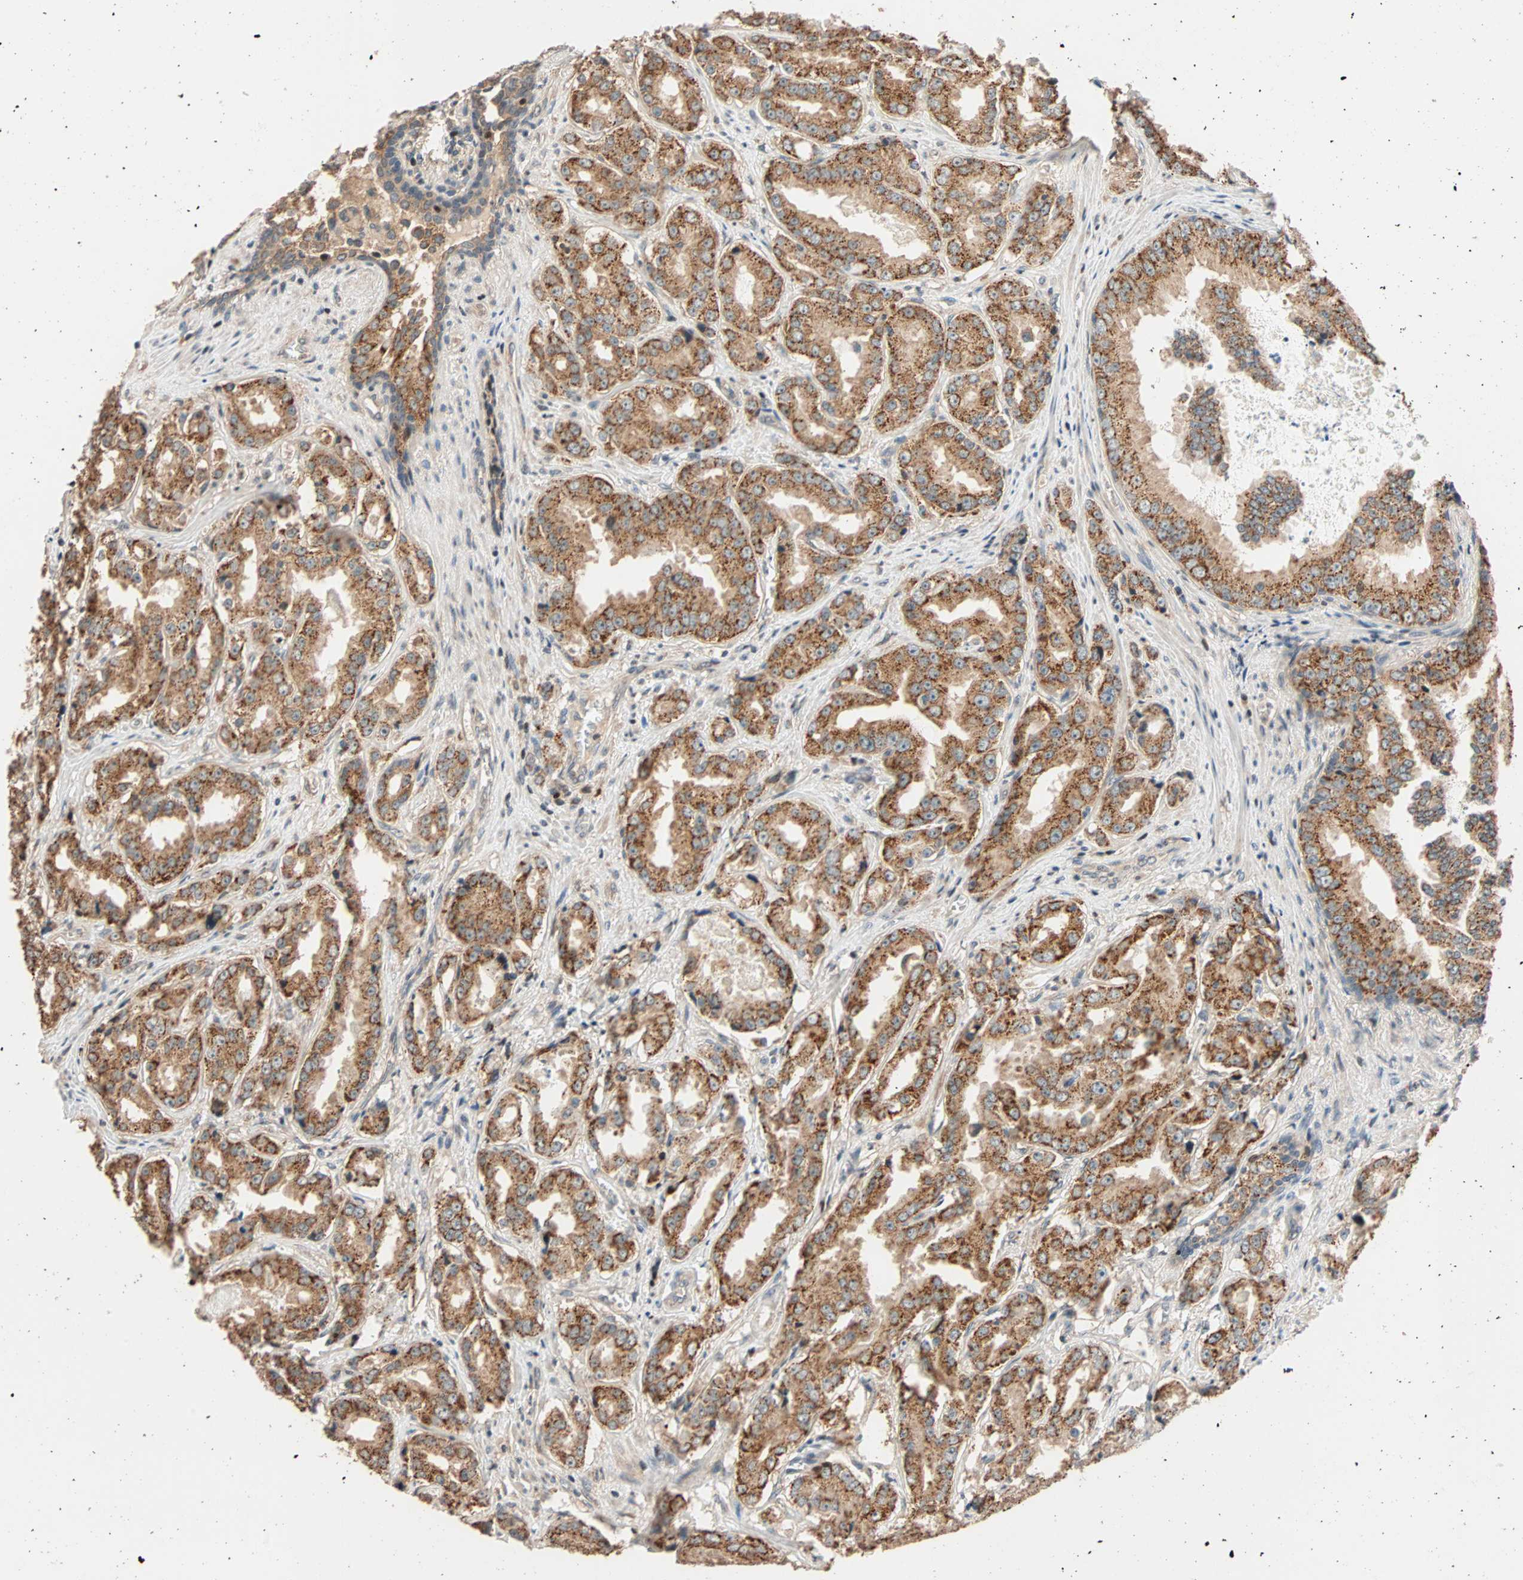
{"staining": {"intensity": "moderate", "quantity": ">75%", "location": "cytoplasmic/membranous"}, "tissue": "prostate cancer", "cell_type": "Tumor cells", "image_type": "cancer", "snomed": [{"axis": "morphology", "description": "Adenocarcinoma, High grade"}, {"axis": "topography", "description": "Prostate"}], "caption": "Prostate cancer (high-grade adenocarcinoma) was stained to show a protein in brown. There is medium levels of moderate cytoplasmic/membranous expression in approximately >75% of tumor cells.", "gene": "HECW1", "patient": {"sex": "male", "age": 73}}